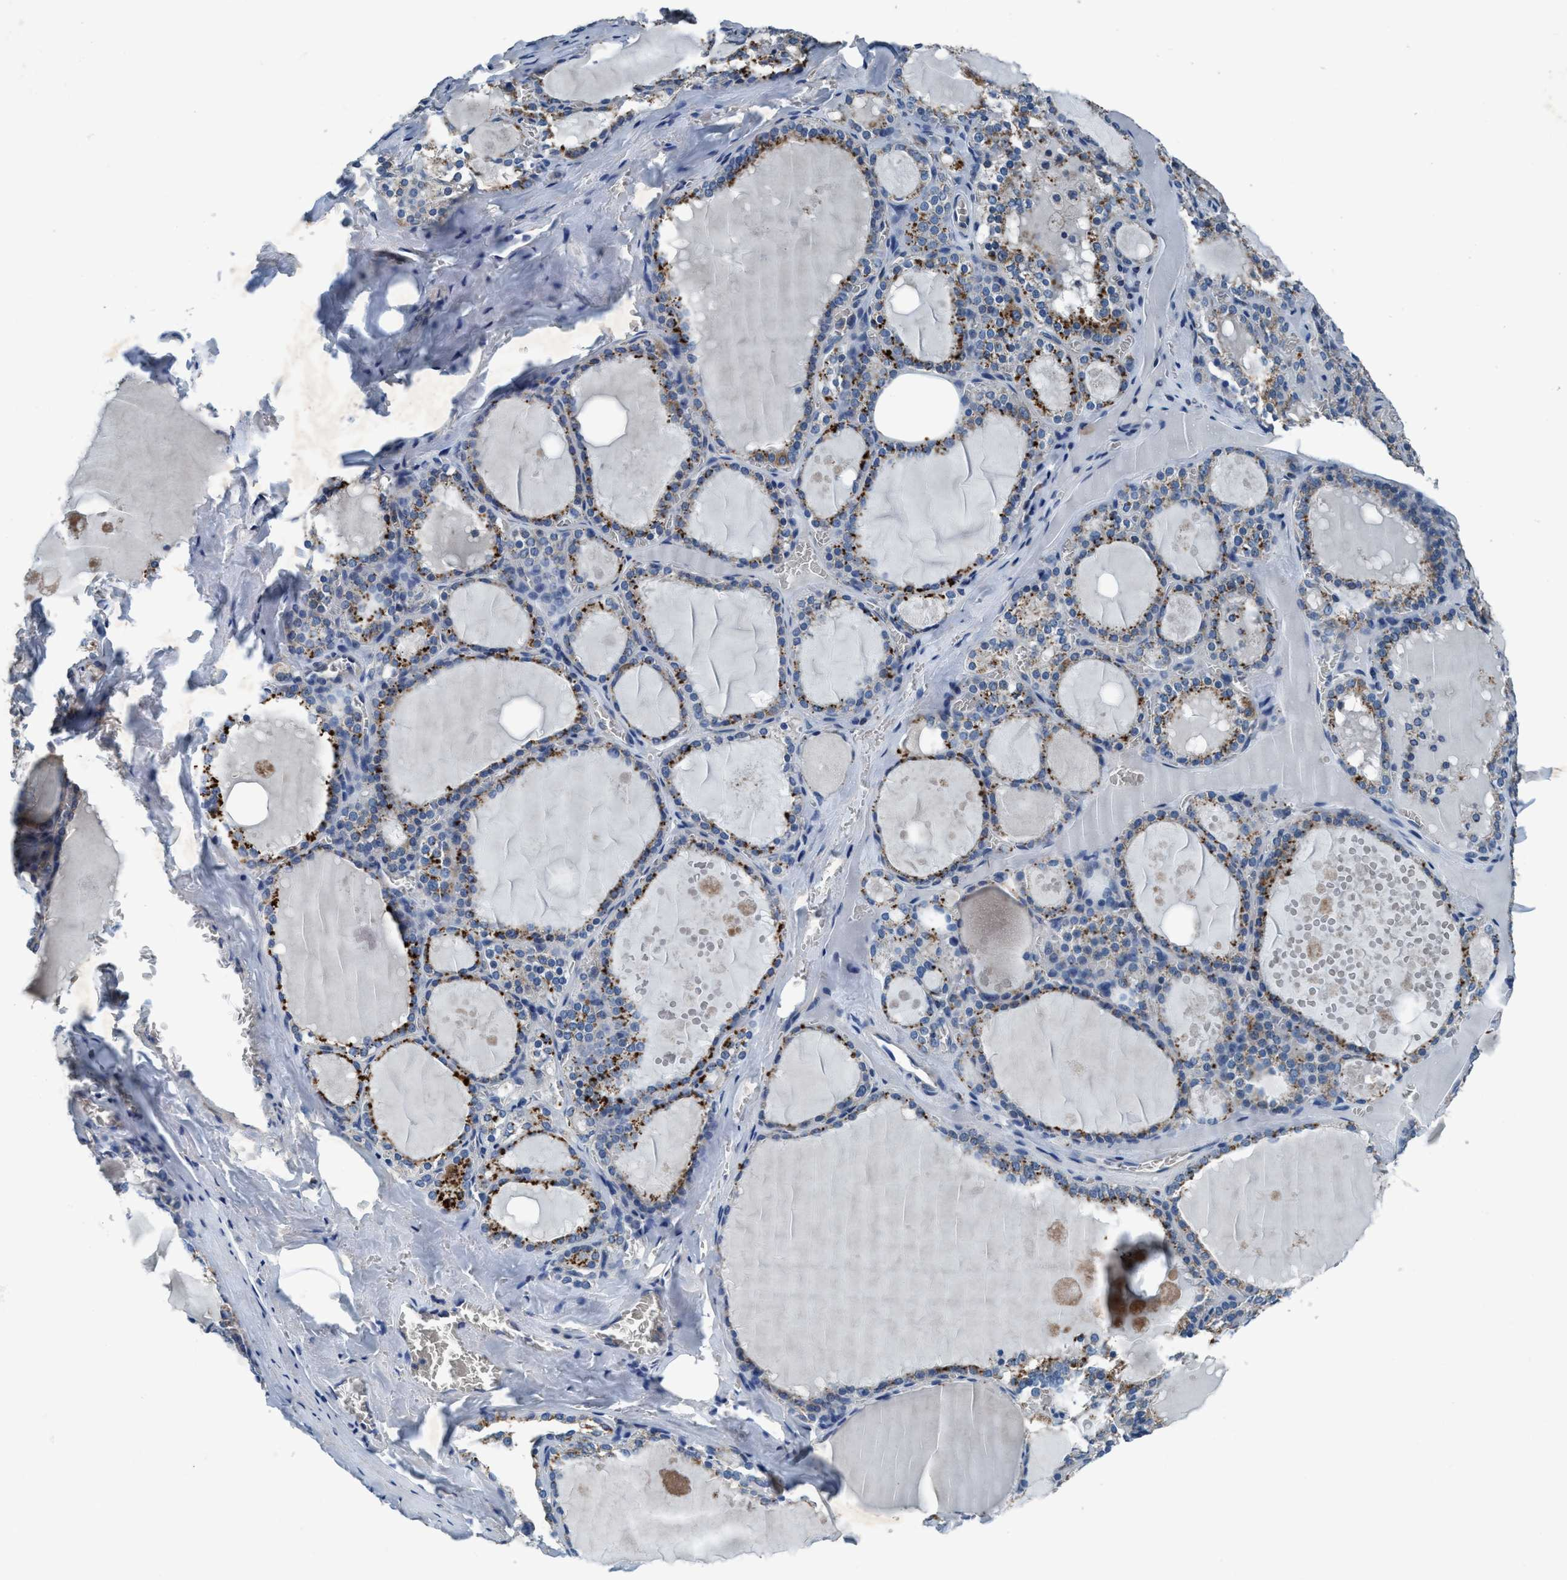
{"staining": {"intensity": "moderate", "quantity": "25%-75%", "location": "cytoplasmic/membranous"}, "tissue": "thyroid gland", "cell_type": "Glandular cells", "image_type": "normal", "snomed": [{"axis": "morphology", "description": "Normal tissue, NOS"}, {"axis": "topography", "description": "Thyroid gland"}], "caption": "Moderate cytoplasmic/membranous protein staining is seen in approximately 25%-75% of glandular cells in thyroid gland. (IHC, brightfield microscopy, high magnification).", "gene": "ANKFN1", "patient": {"sex": "male", "age": 56}}